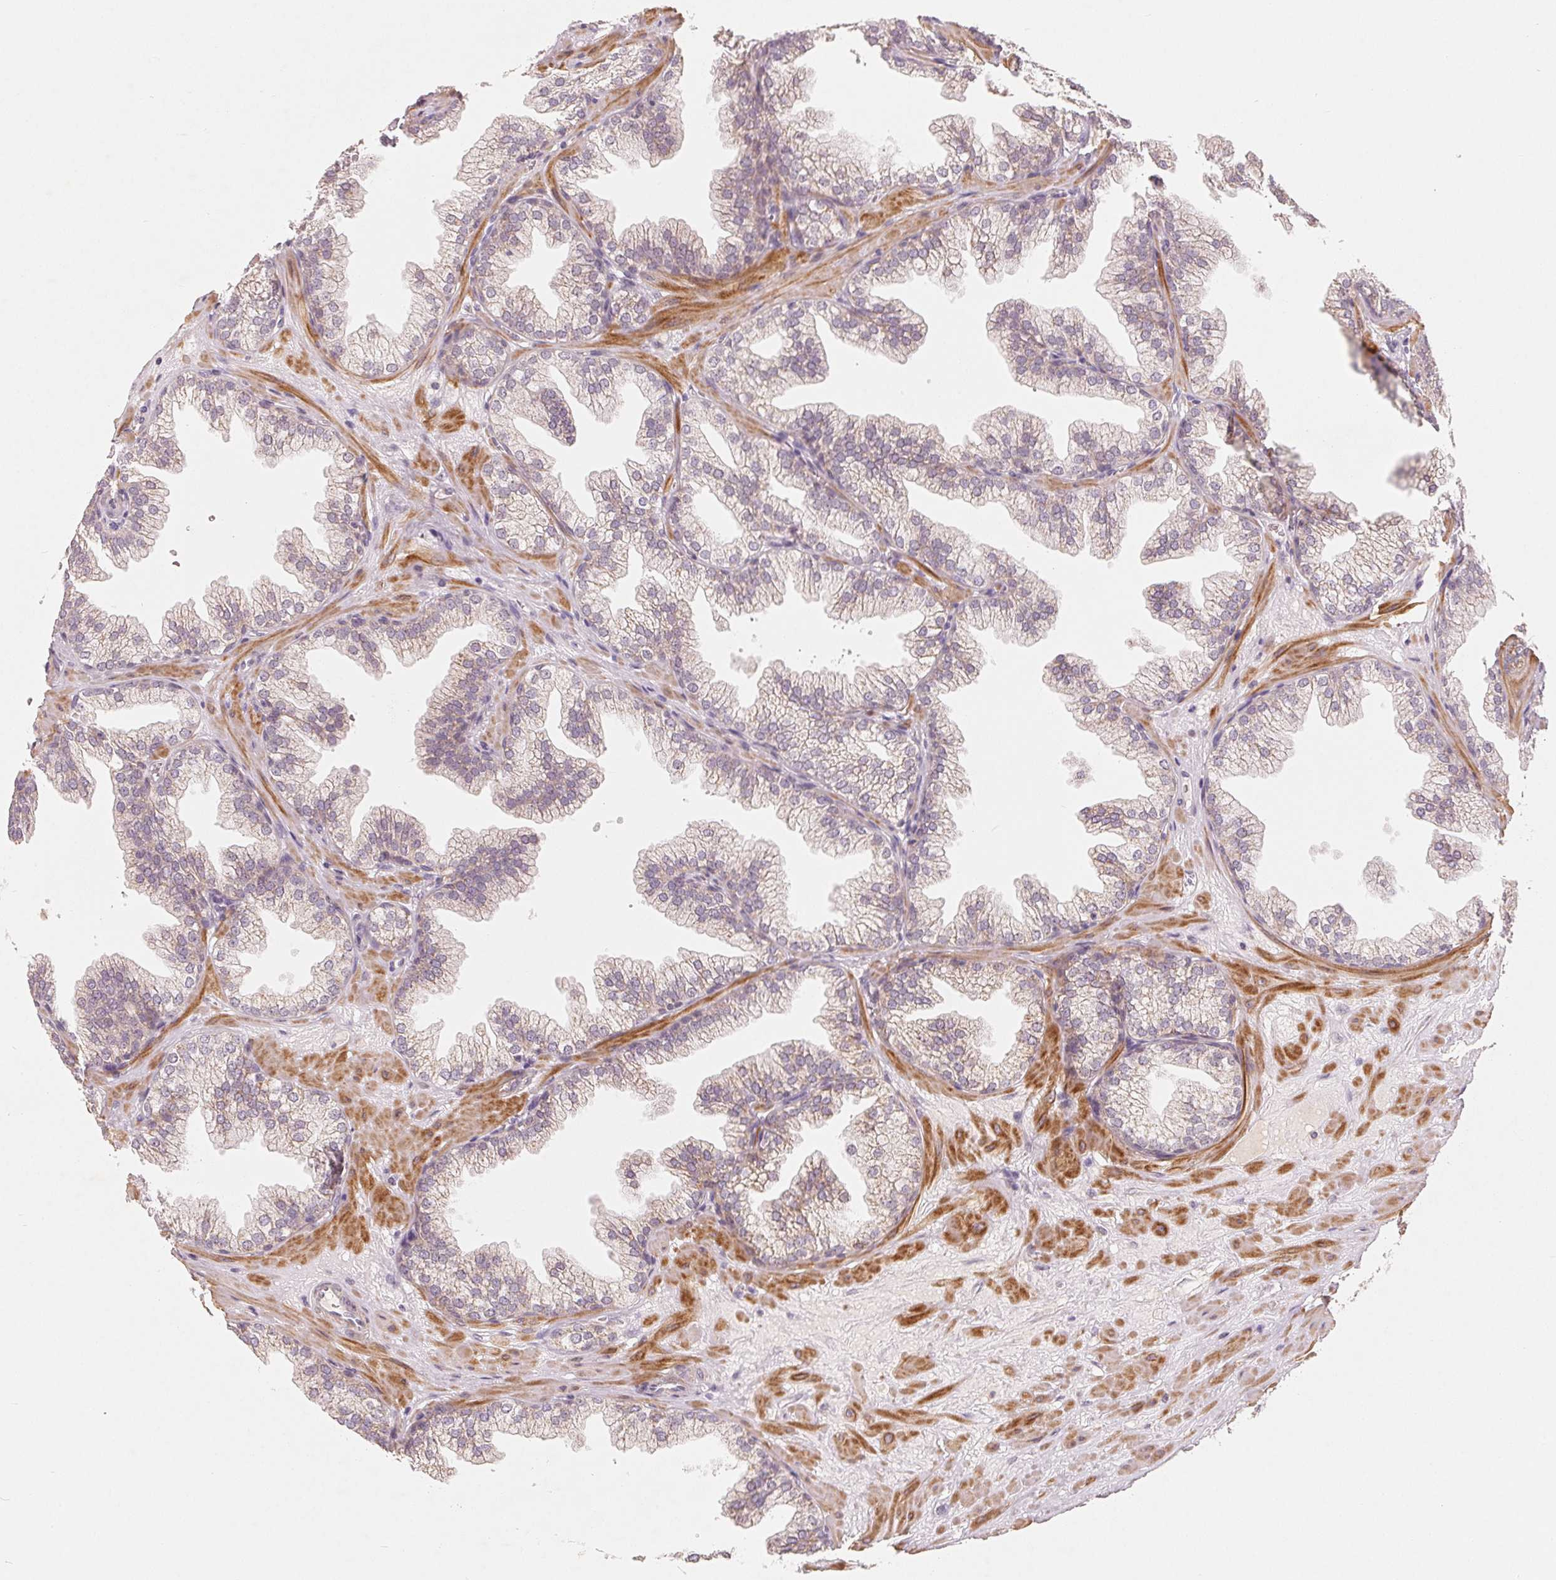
{"staining": {"intensity": "weak", "quantity": "25%-75%", "location": "cytoplasmic/membranous"}, "tissue": "prostate", "cell_type": "Glandular cells", "image_type": "normal", "snomed": [{"axis": "morphology", "description": "Normal tissue, NOS"}, {"axis": "topography", "description": "Prostate"}], "caption": "Immunohistochemical staining of unremarkable prostate exhibits 25%-75% levels of weak cytoplasmic/membranous protein positivity in about 25%-75% of glandular cells.", "gene": "GHITM", "patient": {"sex": "male", "age": 37}}